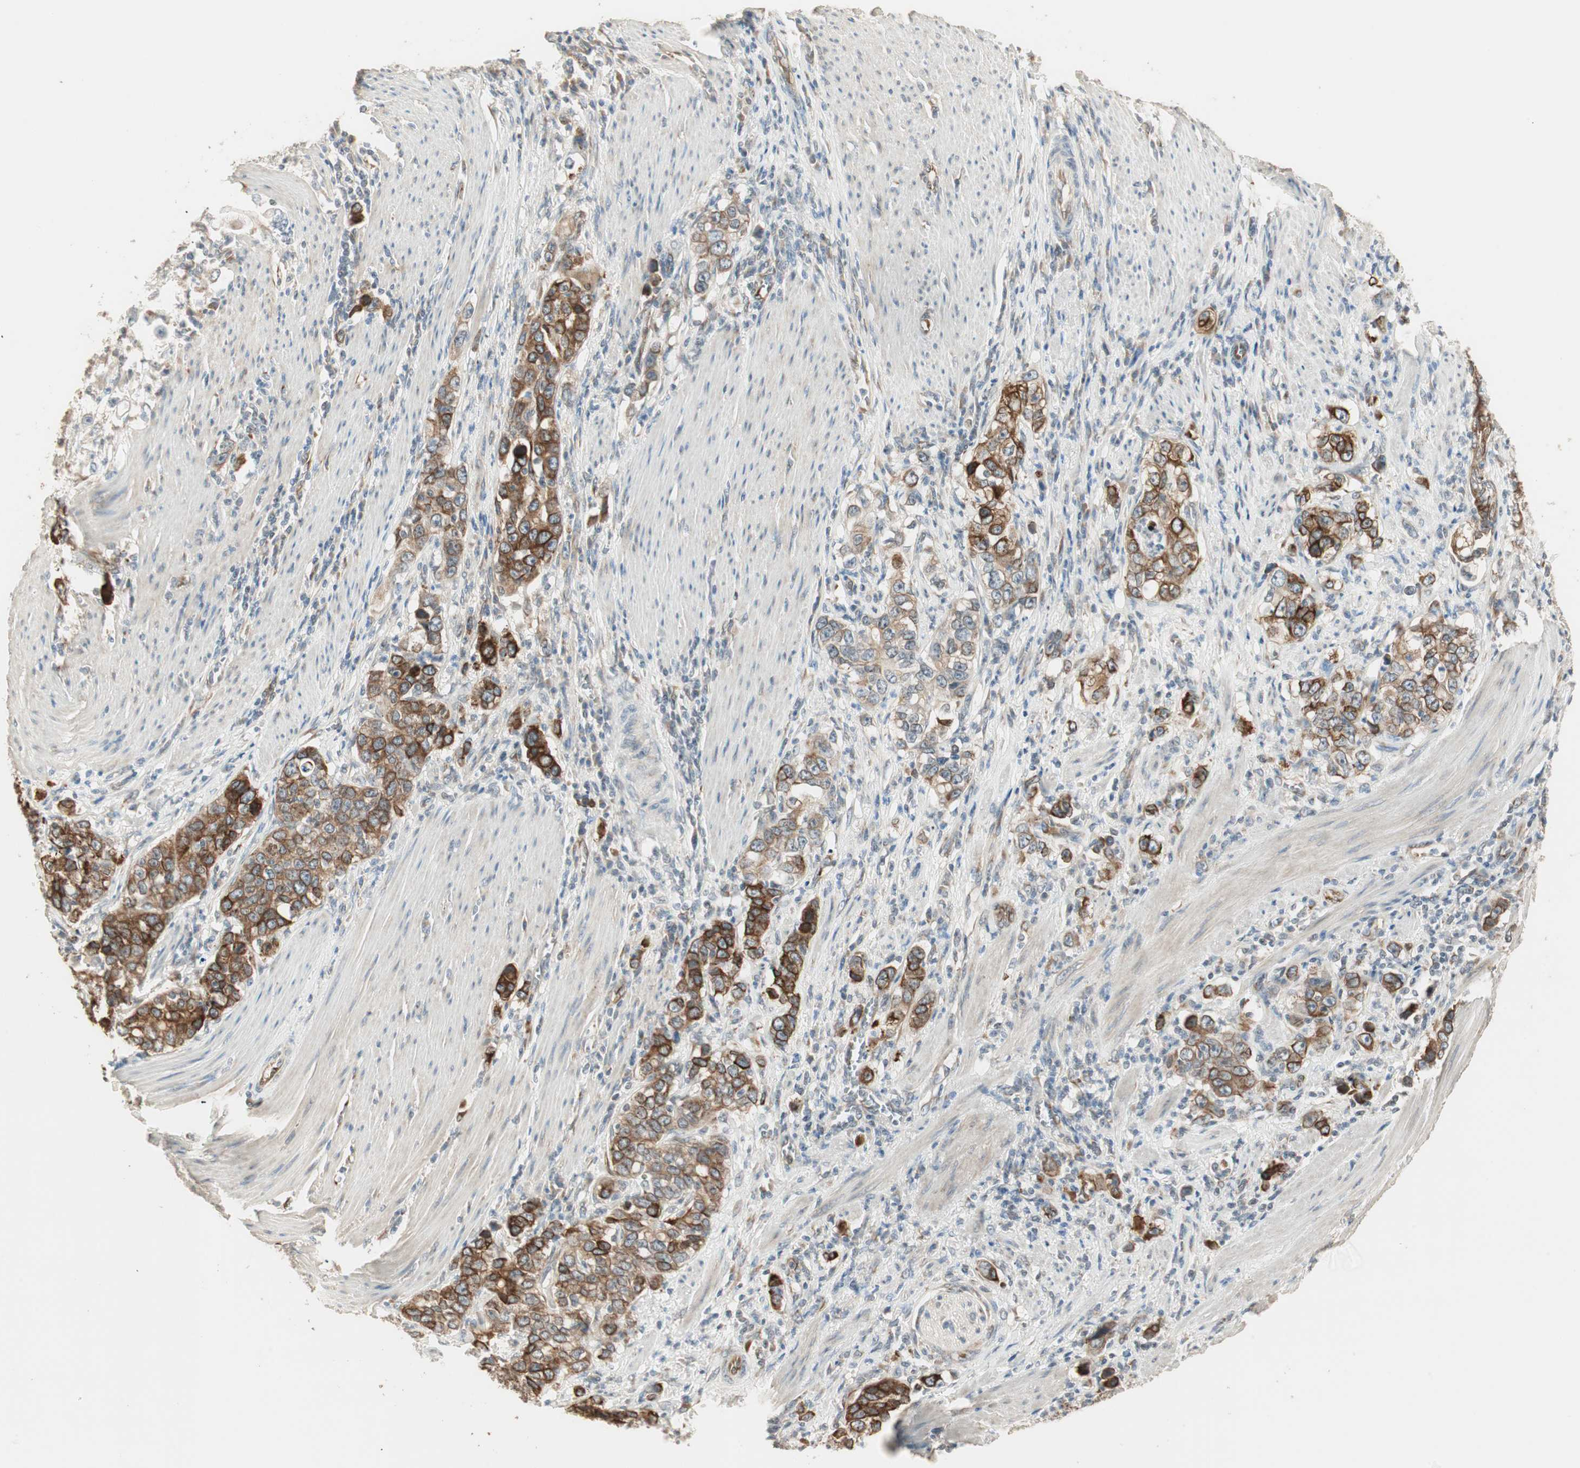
{"staining": {"intensity": "strong", "quantity": ">75%", "location": "cytoplasmic/membranous"}, "tissue": "stomach cancer", "cell_type": "Tumor cells", "image_type": "cancer", "snomed": [{"axis": "morphology", "description": "Adenocarcinoma, NOS"}, {"axis": "topography", "description": "Stomach, lower"}], "caption": "Approximately >75% of tumor cells in human stomach cancer (adenocarcinoma) demonstrate strong cytoplasmic/membranous protein staining as visualized by brown immunohistochemical staining.", "gene": "TASOR", "patient": {"sex": "female", "age": 72}}